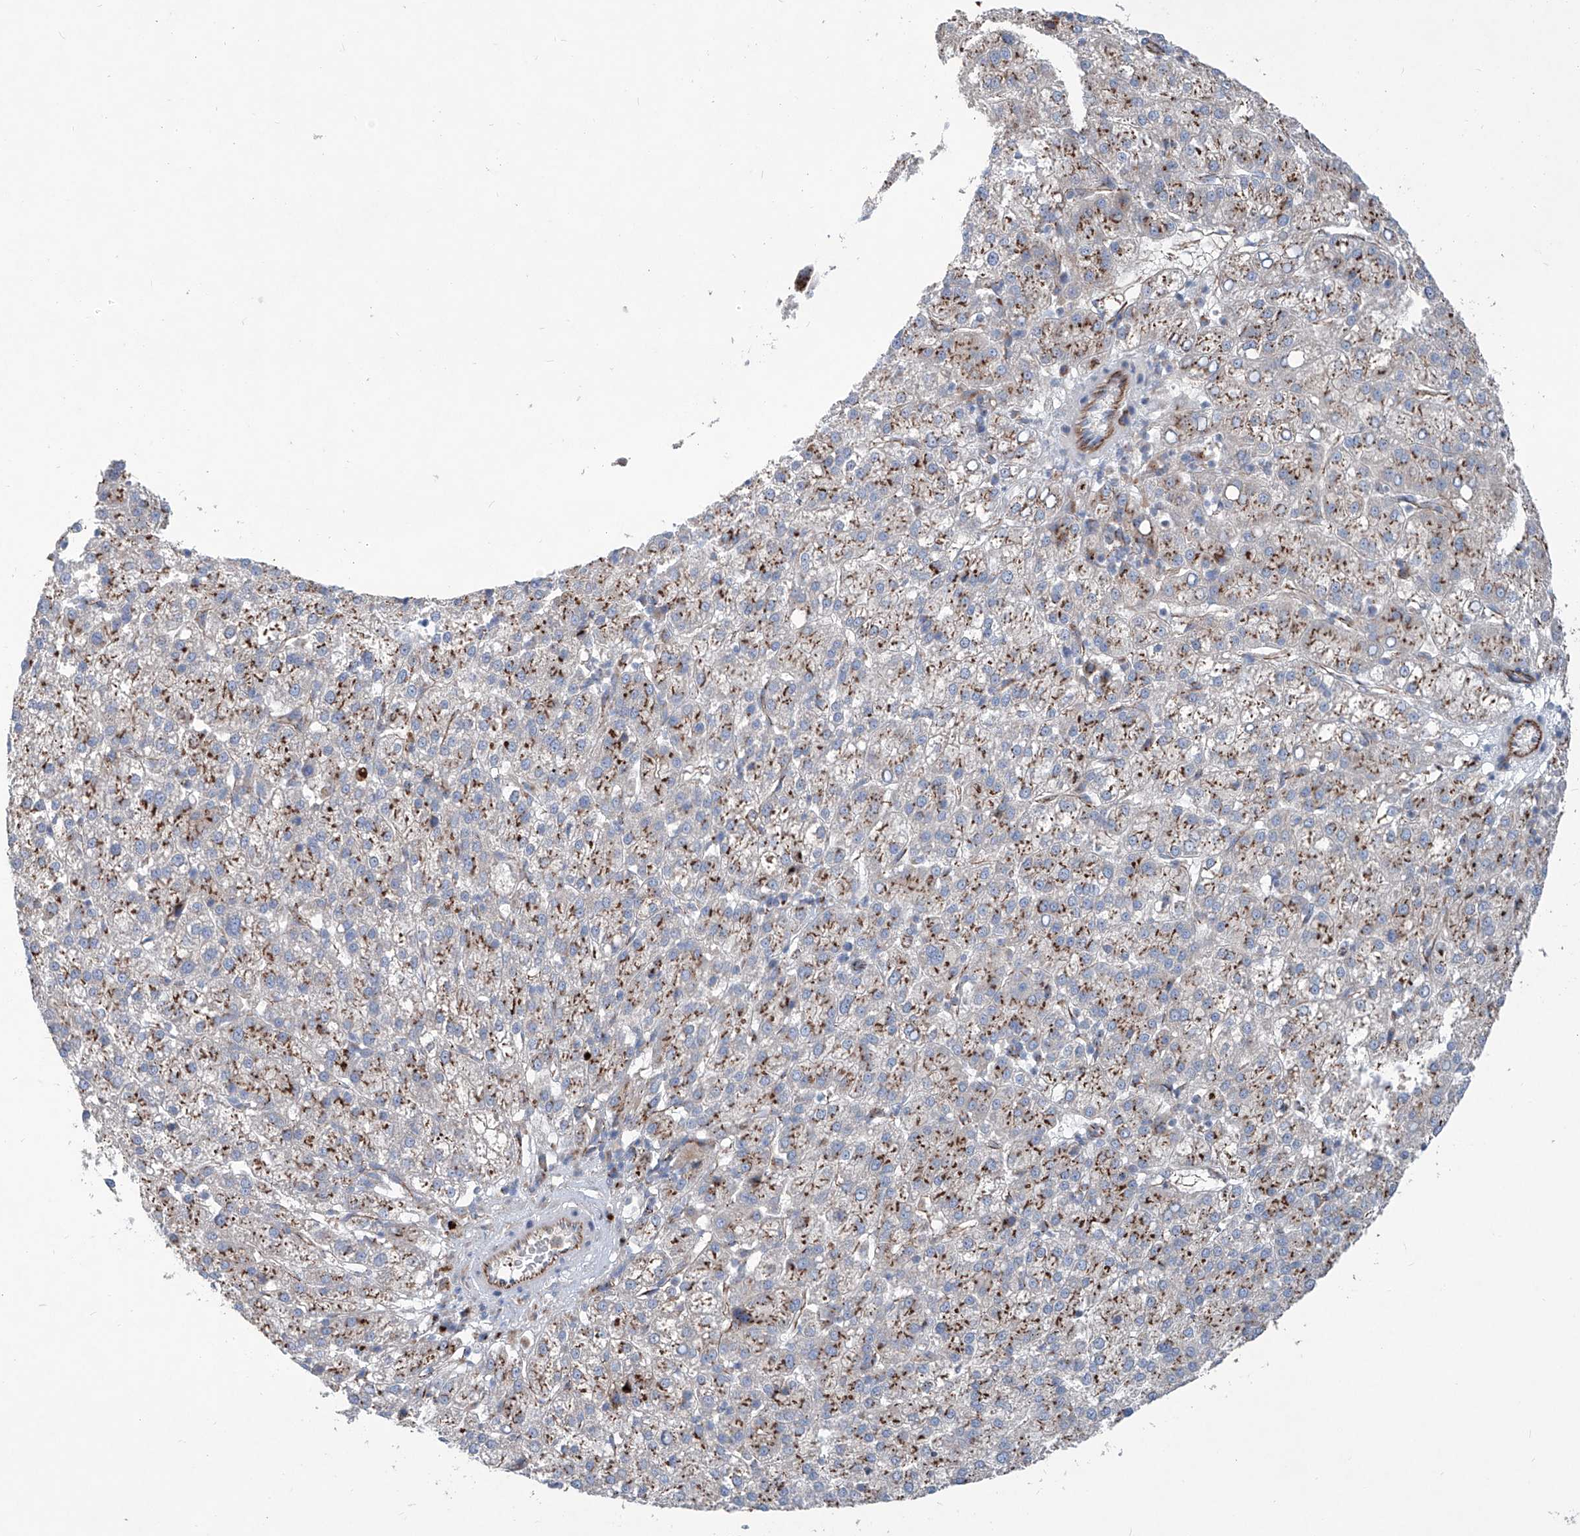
{"staining": {"intensity": "moderate", "quantity": ">75%", "location": "cytoplasmic/membranous"}, "tissue": "liver cancer", "cell_type": "Tumor cells", "image_type": "cancer", "snomed": [{"axis": "morphology", "description": "Carcinoma, Hepatocellular, NOS"}, {"axis": "topography", "description": "Liver"}], "caption": "Protein expression analysis of human liver hepatocellular carcinoma reveals moderate cytoplasmic/membranous expression in approximately >75% of tumor cells. (DAB IHC, brown staining for protein, blue staining for nuclei).", "gene": "CDH5", "patient": {"sex": "female", "age": 58}}